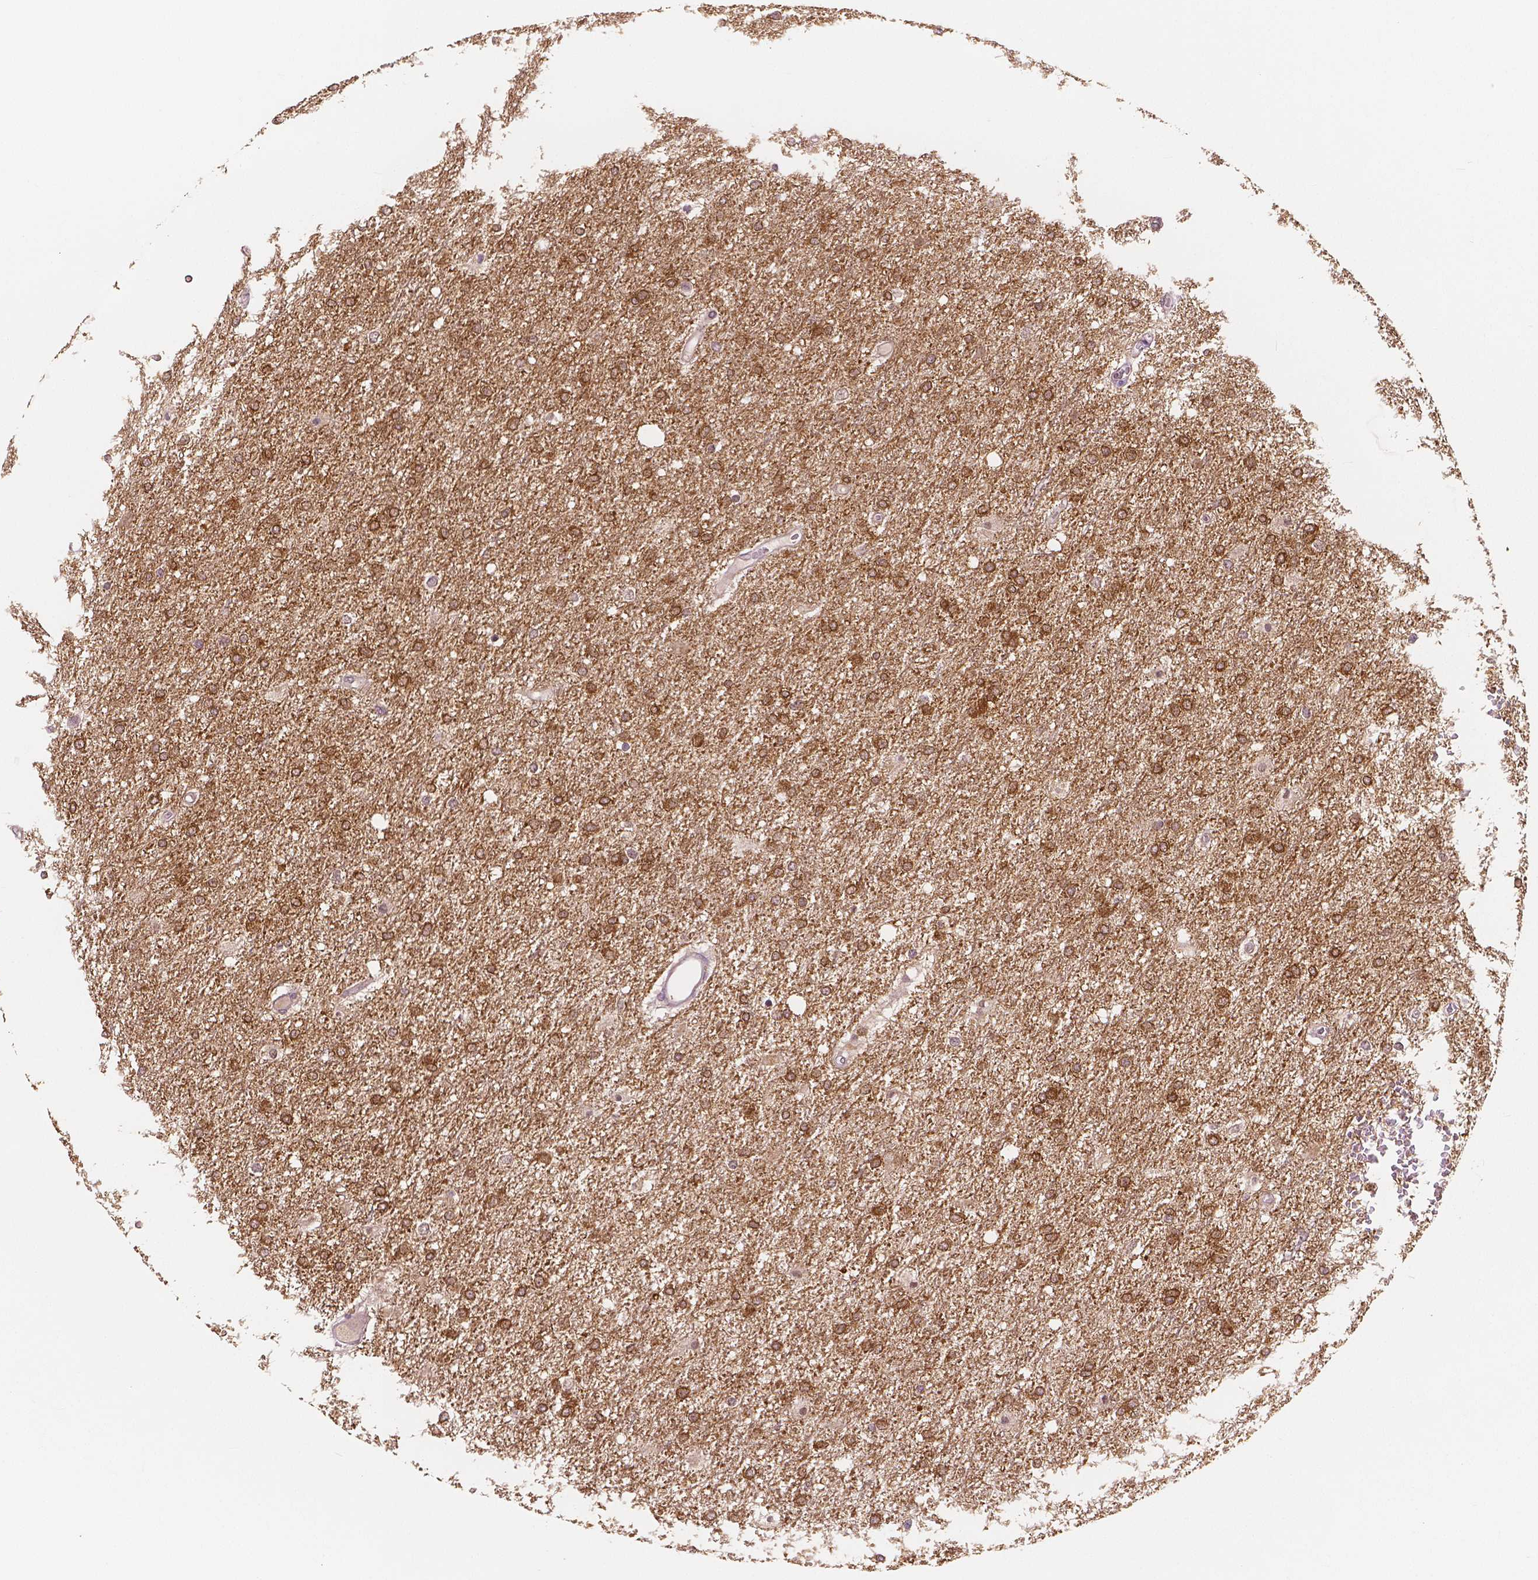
{"staining": {"intensity": "moderate", "quantity": ">75%", "location": "cytoplasmic/membranous"}, "tissue": "glioma", "cell_type": "Tumor cells", "image_type": "cancer", "snomed": [{"axis": "morphology", "description": "Glioma, malignant, High grade"}, {"axis": "topography", "description": "Brain"}], "caption": "Immunohistochemistry staining of malignant high-grade glioma, which displays medium levels of moderate cytoplasmic/membranous expression in approximately >75% of tumor cells indicating moderate cytoplasmic/membranous protein expression. The staining was performed using DAB (3,3'-diaminobenzidine) (brown) for protein detection and nuclei were counterstained in hematoxylin (blue).", "gene": "NECAB1", "patient": {"sex": "female", "age": 61}}